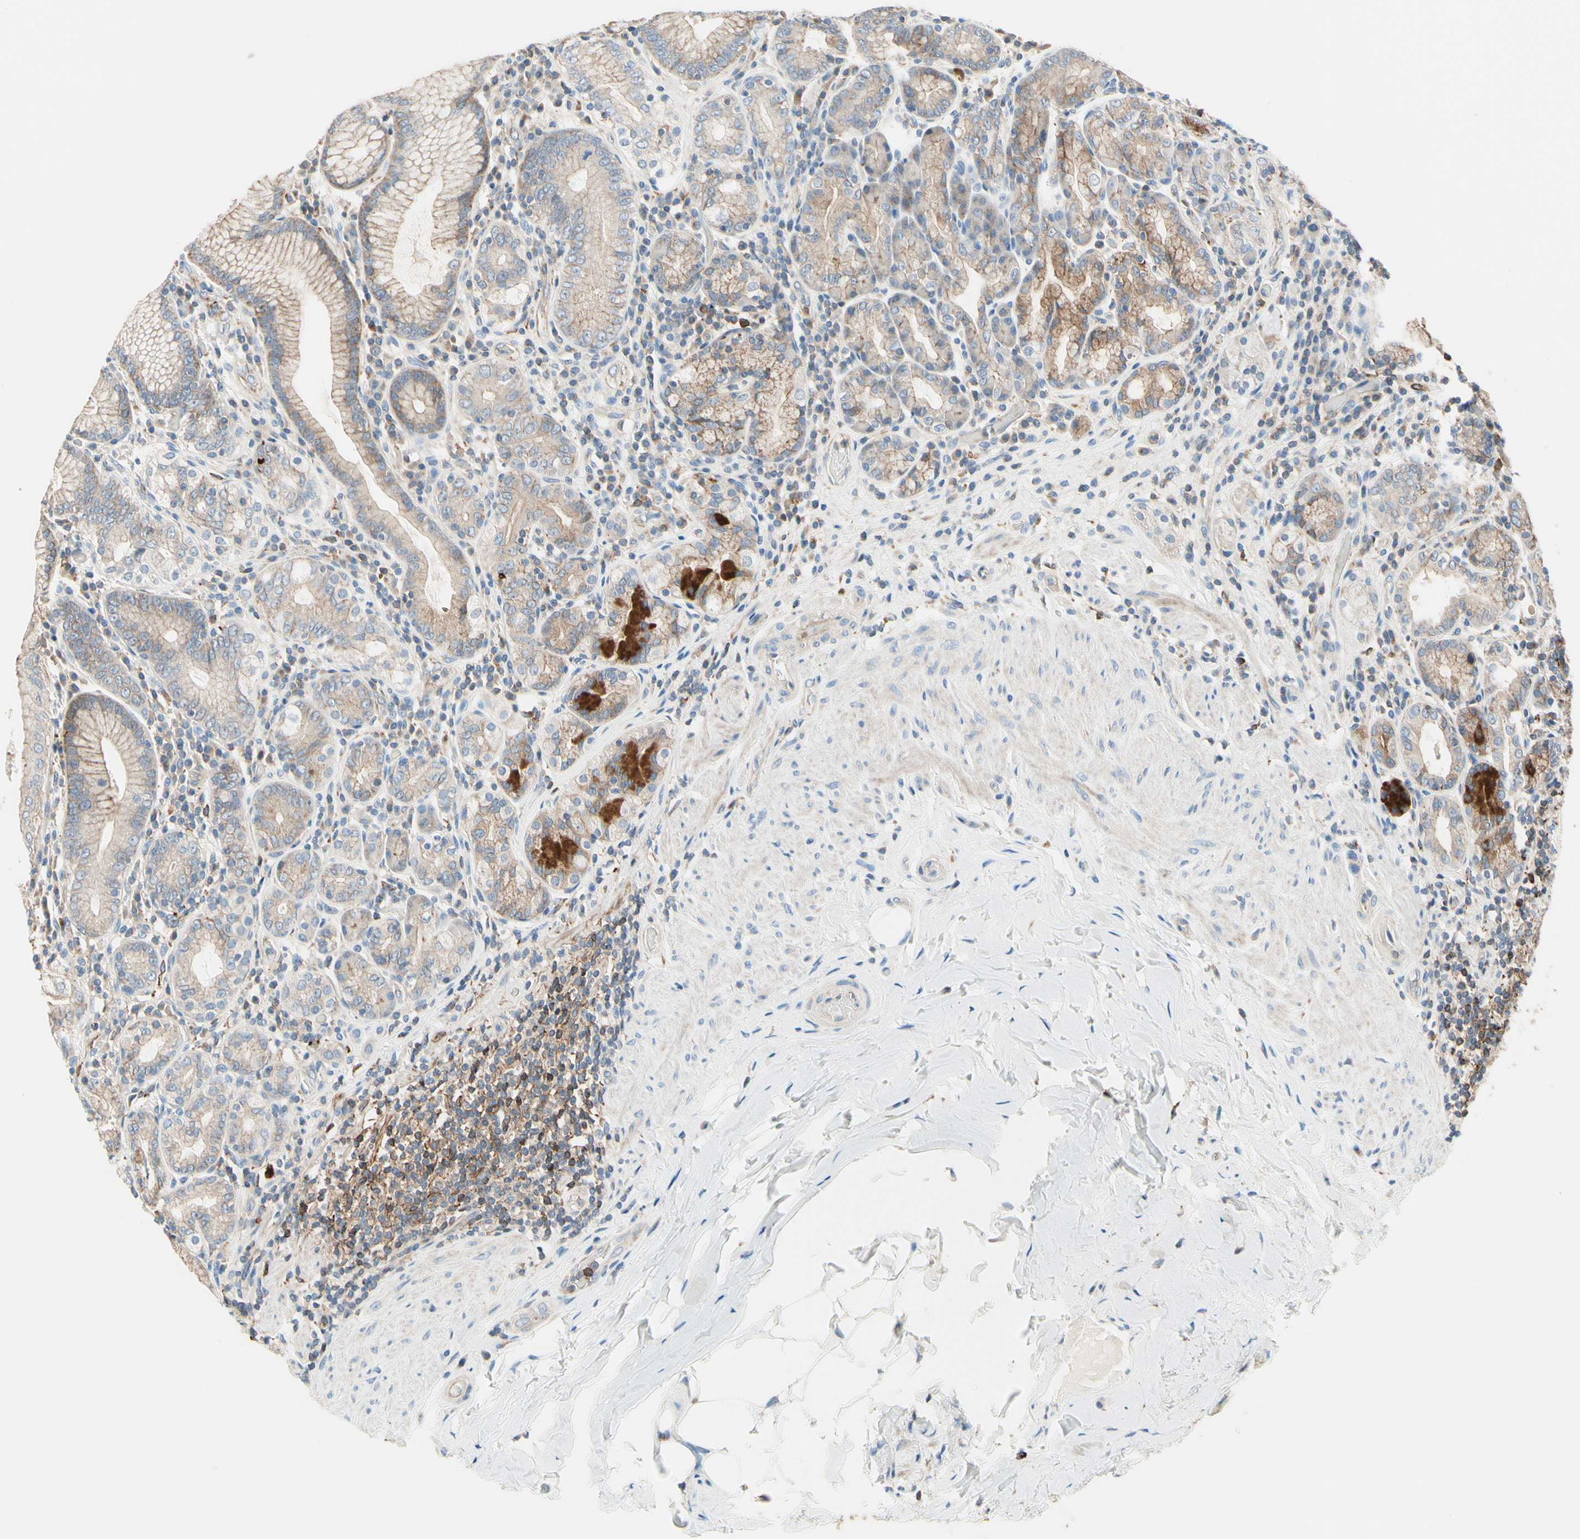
{"staining": {"intensity": "strong", "quantity": ">75%", "location": "cytoplasmic/membranous"}, "tissue": "stomach", "cell_type": "Glandular cells", "image_type": "normal", "snomed": [{"axis": "morphology", "description": "Normal tissue, NOS"}, {"axis": "topography", "description": "Stomach, lower"}], "caption": "Approximately >75% of glandular cells in unremarkable human stomach exhibit strong cytoplasmic/membranous protein expression as visualized by brown immunohistochemical staining.", "gene": "SEMA4C", "patient": {"sex": "female", "age": 76}}